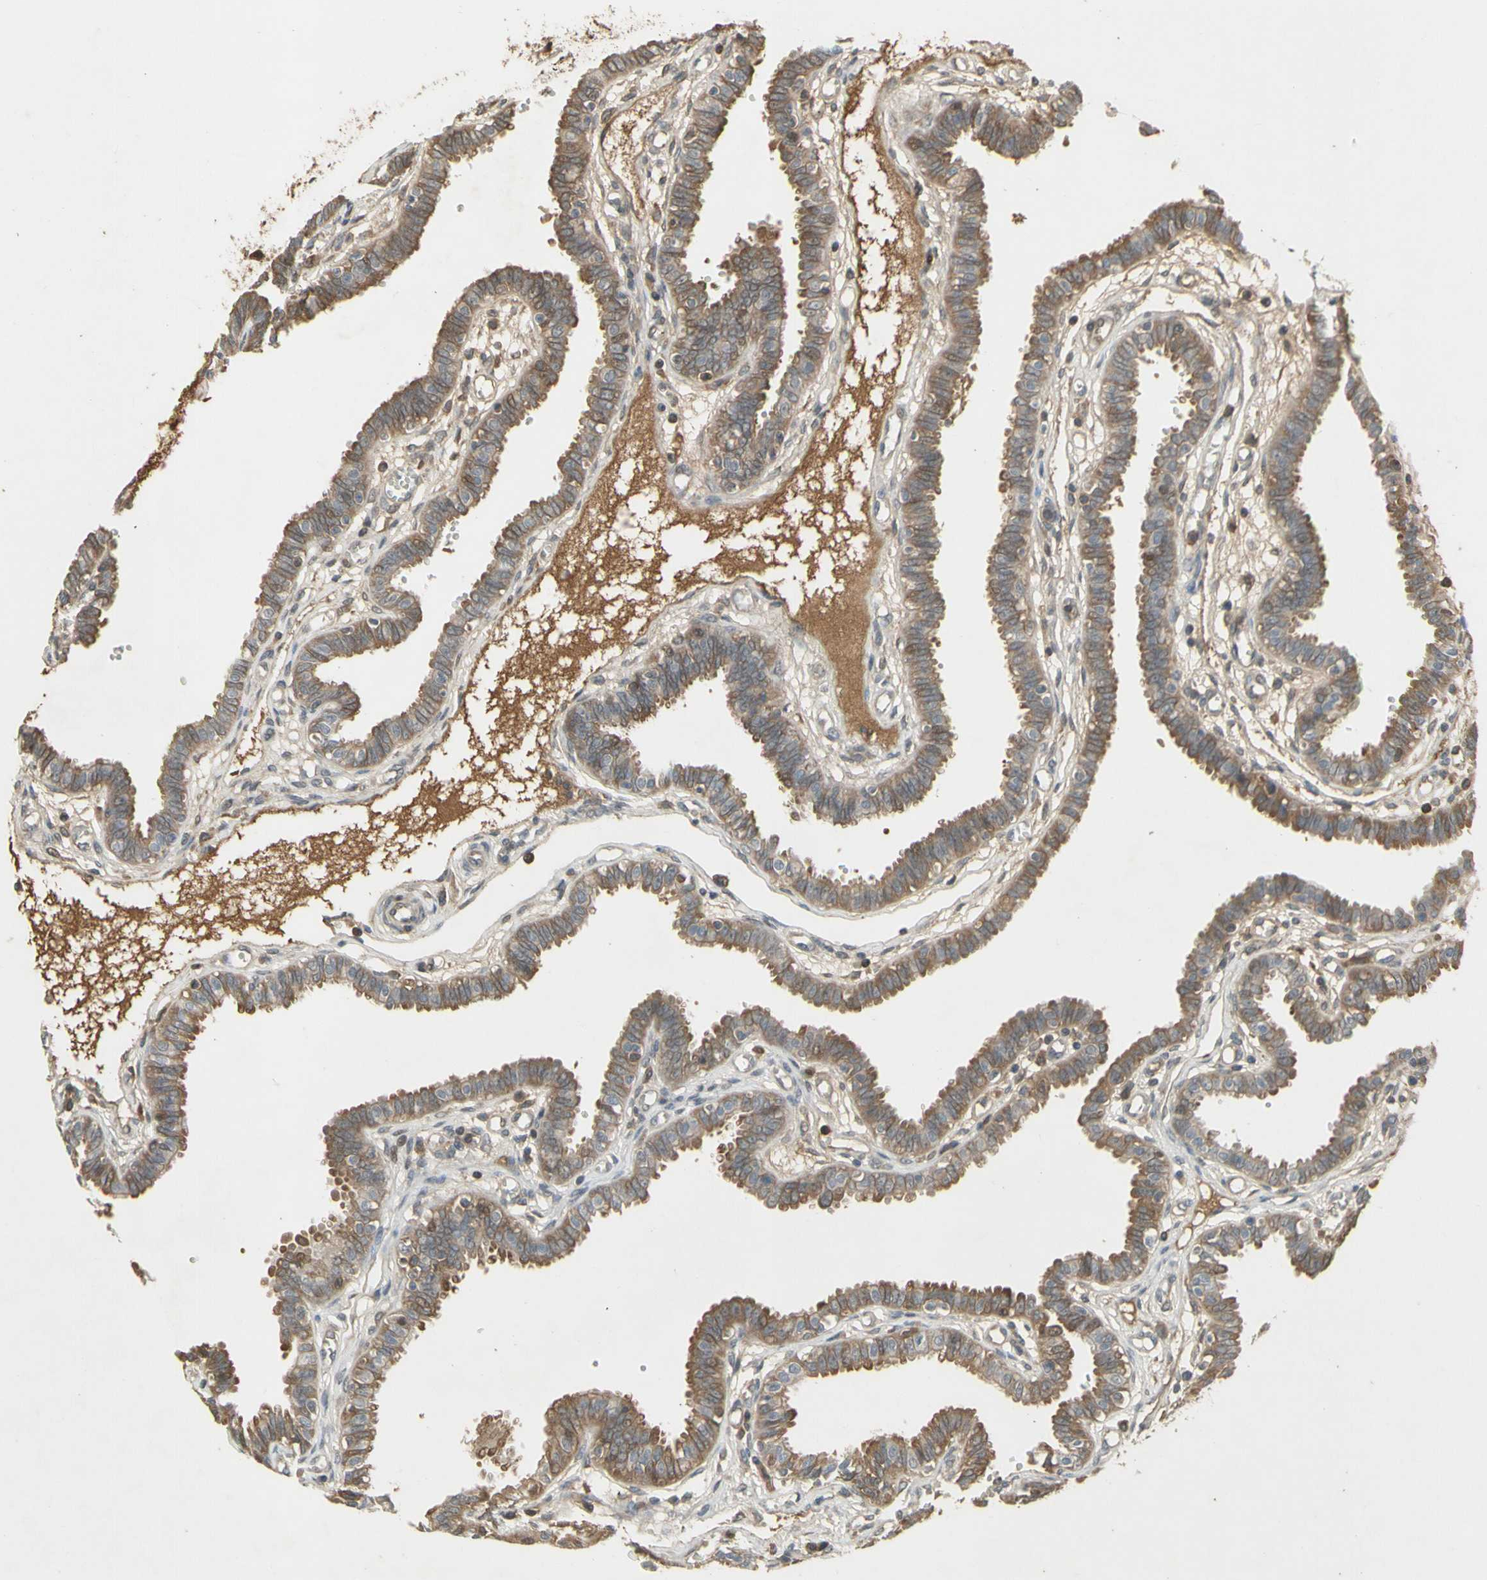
{"staining": {"intensity": "weak", "quantity": "25%-75%", "location": "cytoplasmic/membranous"}, "tissue": "fallopian tube", "cell_type": "Glandular cells", "image_type": "normal", "snomed": [{"axis": "morphology", "description": "Normal tissue, NOS"}, {"axis": "topography", "description": "Fallopian tube"}], "caption": "Glandular cells exhibit weak cytoplasmic/membranous positivity in approximately 25%-75% of cells in benign fallopian tube. The staining was performed using DAB, with brown indicating positive protein expression. Nuclei are stained blue with hematoxylin.", "gene": "NRG4", "patient": {"sex": "female", "age": 32}}